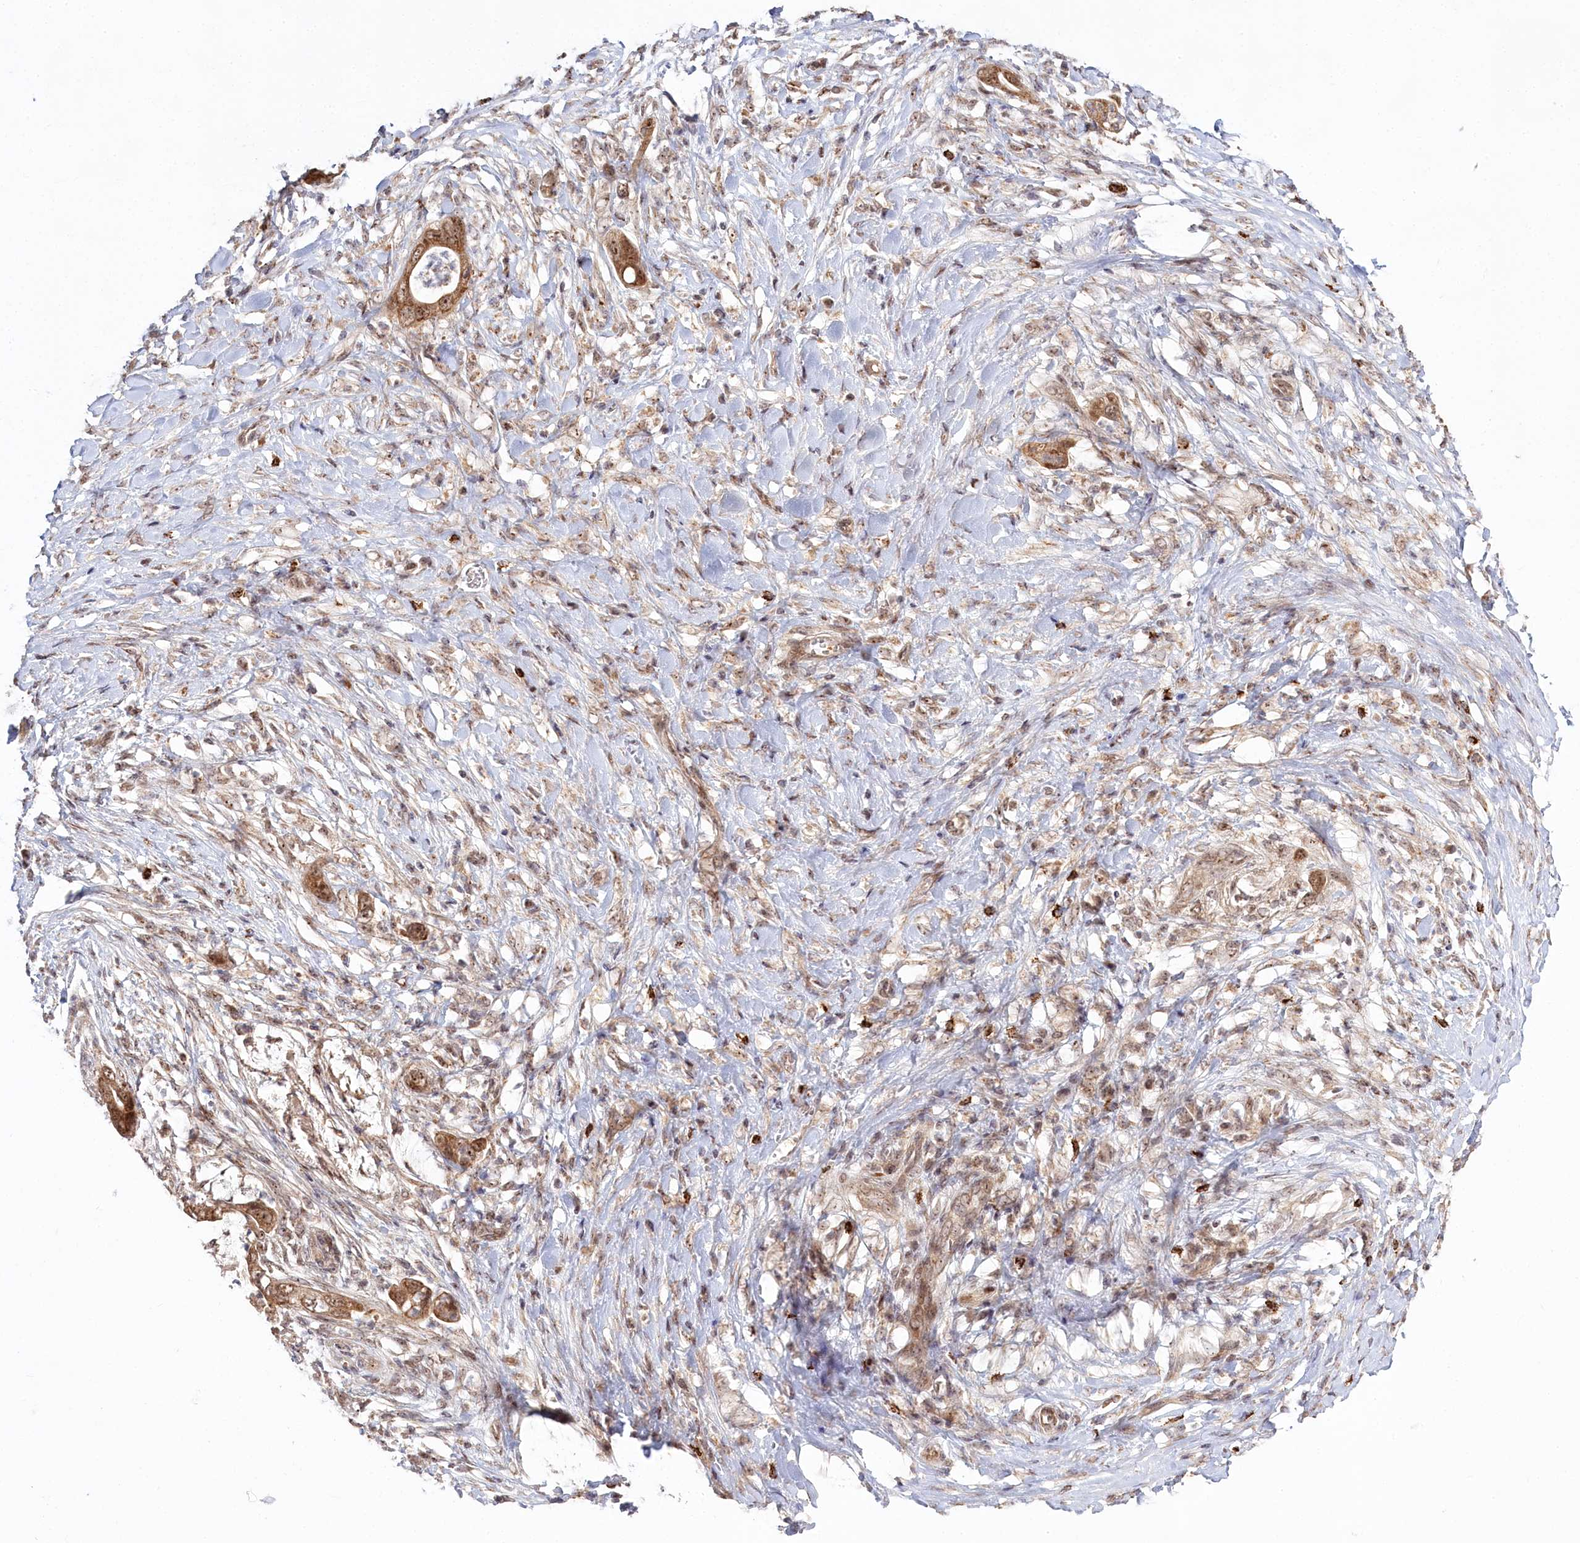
{"staining": {"intensity": "moderate", "quantity": ">75%", "location": "cytoplasmic/membranous,nuclear"}, "tissue": "pancreatic cancer", "cell_type": "Tumor cells", "image_type": "cancer", "snomed": [{"axis": "morphology", "description": "Adenocarcinoma, NOS"}, {"axis": "topography", "description": "Pancreas"}], "caption": "About >75% of tumor cells in adenocarcinoma (pancreatic) show moderate cytoplasmic/membranous and nuclear protein positivity as visualized by brown immunohistochemical staining.", "gene": "RTN4IP1", "patient": {"sex": "male", "age": 75}}